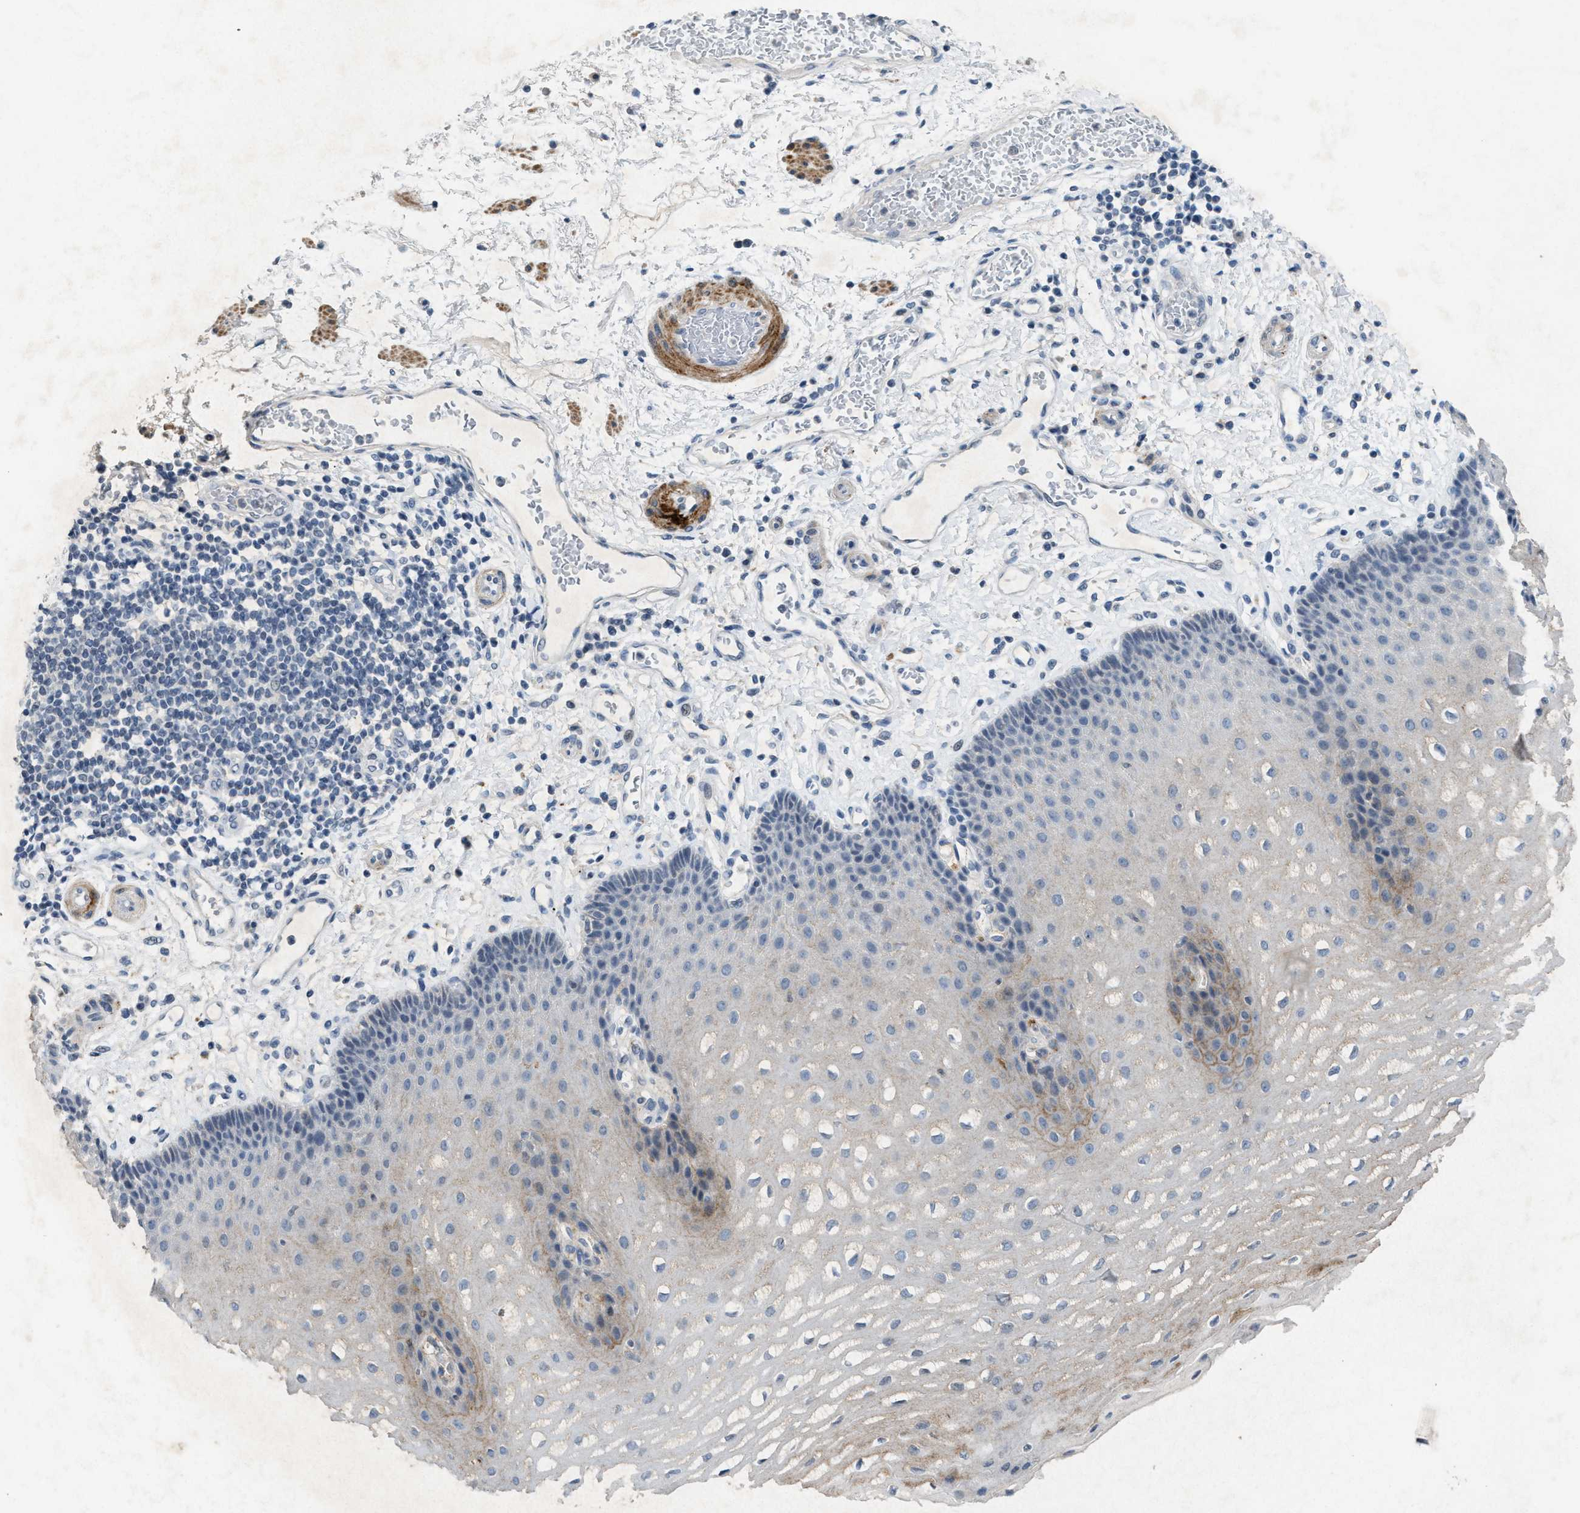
{"staining": {"intensity": "moderate", "quantity": "<25%", "location": "cytoplasmic/membranous"}, "tissue": "esophagus", "cell_type": "Squamous epithelial cells", "image_type": "normal", "snomed": [{"axis": "morphology", "description": "Normal tissue, NOS"}, {"axis": "topography", "description": "Esophagus"}], "caption": "Brown immunohistochemical staining in benign esophagus exhibits moderate cytoplasmic/membranous positivity in about <25% of squamous epithelial cells.", "gene": "SLC5A5", "patient": {"sex": "male", "age": 54}}